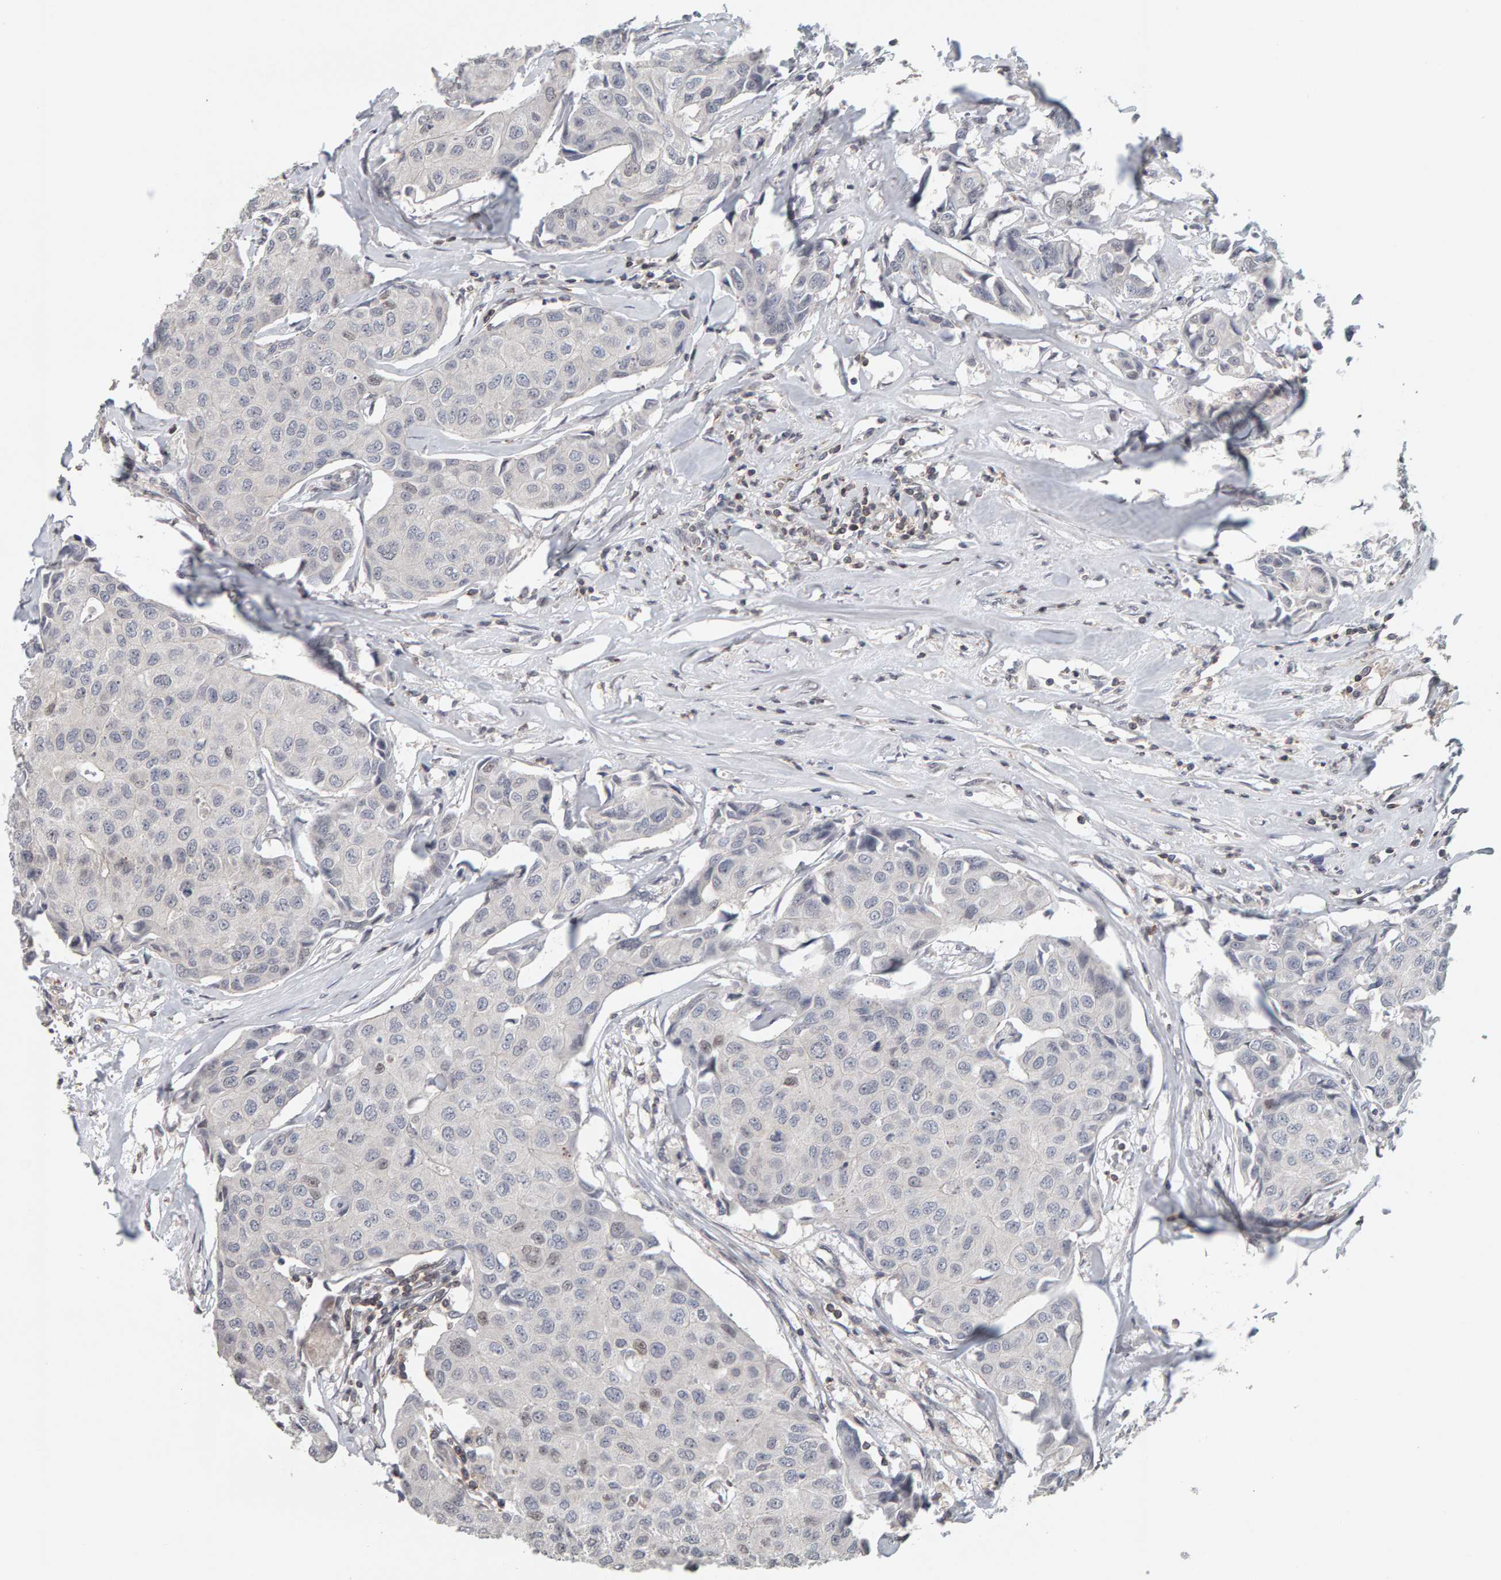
{"staining": {"intensity": "negative", "quantity": "none", "location": "none"}, "tissue": "breast cancer", "cell_type": "Tumor cells", "image_type": "cancer", "snomed": [{"axis": "morphology", "description": "Duct carcinoma"}, {"axis": "topography", "description": "Breast"}], "caption": "This is a image of immunohistochemistry staining of infiltrating ductal carcinoma (breast), which shows no expression in tumor cells.", "gene": "TEFM", "patient": {"sex": "female", "age": 80}}